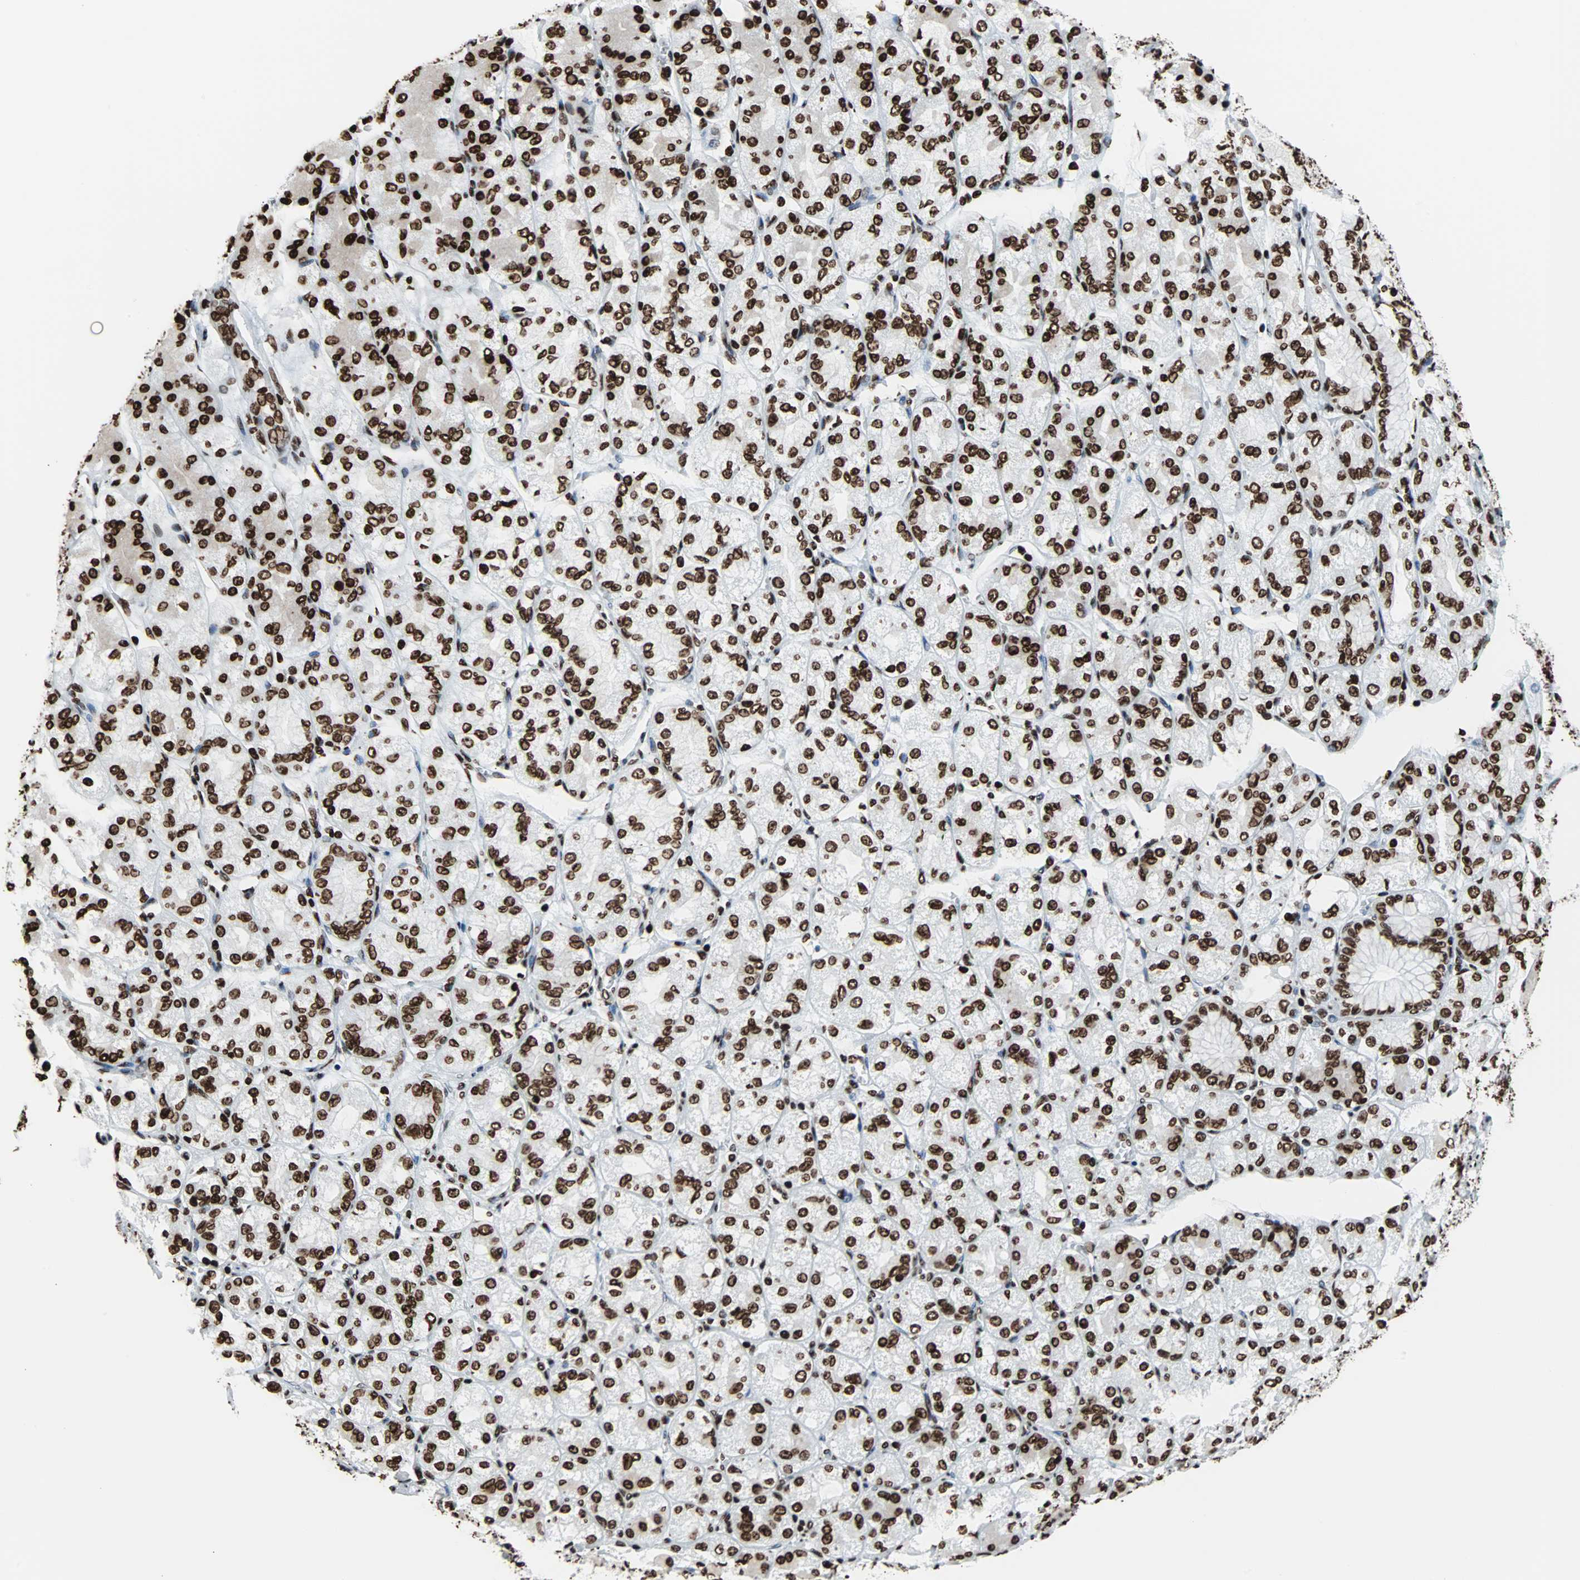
{"staining": {"intensity": "strong", "quantity": ">75%", "location": "nuclear"}, "tissue": "stomach cancer", "cell_type": "Tumor cells", "image_type": "cancer", "snomed": [{"axis": "morphology", "description": "Normal tissue, NOS"}, {"axis": "morphology", "description": "Adenocarcinoma, NOS"}, {"axis": "morphology", "description": "Adenocarcinoma, High grade"}, {"axis": "topography", "description": "Stomach, upper"}, {"axis": "topography", "description": "Stomach"}], "caption": "Immunohistochemical staining of adenocarcinoma (high-grade) (stomach) exhibits high levels of strong nuclear protein staining in approximately >75% of tumor cells.", "gene": "H2BC18", "patient": {"sex": "female", "age": 65}}